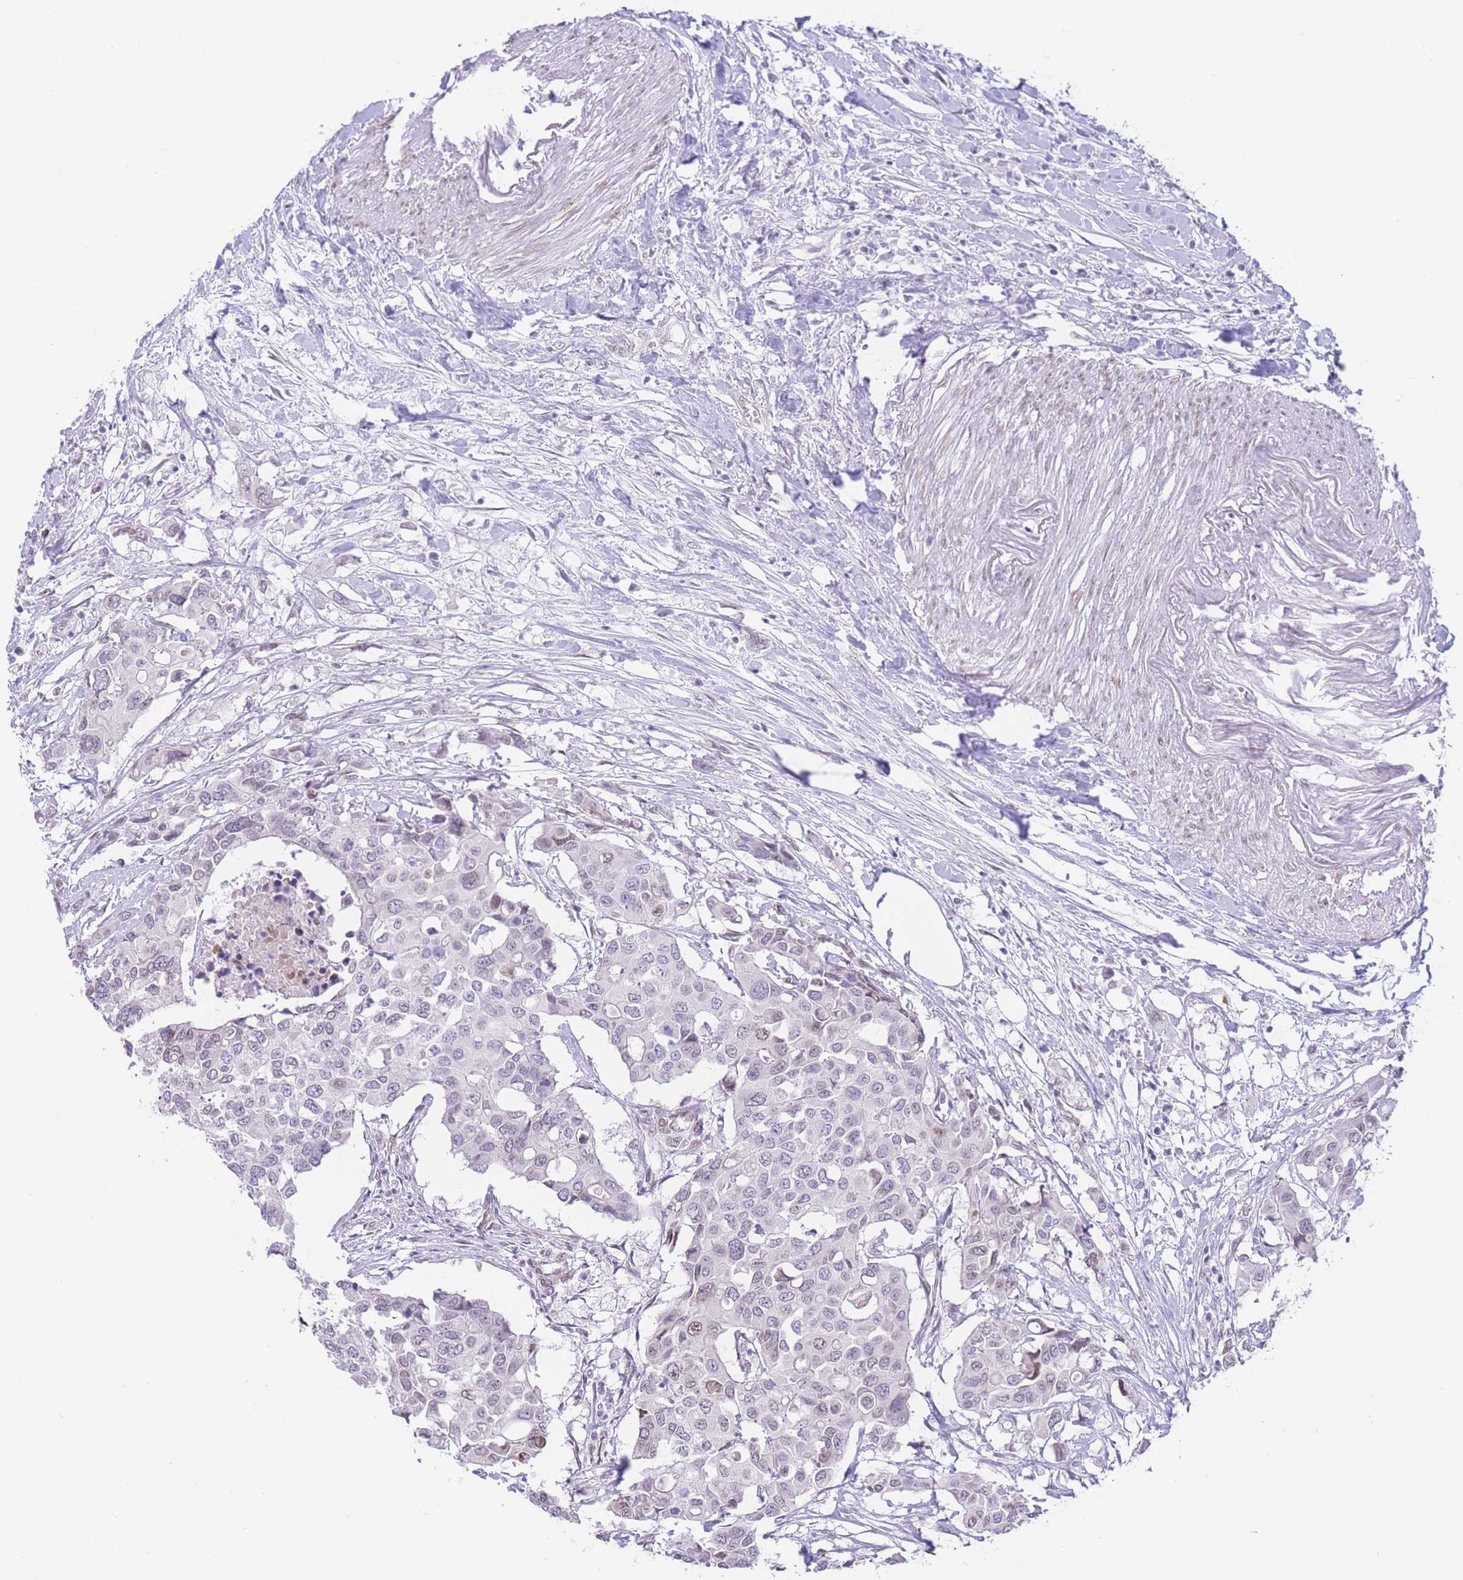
{"staining": {"intensity": "weak", "quantity": "<25%", "location": "nuclear"}, "tissue": "colorectal cancer", "cell_type": "Tumor cells", "image_type": "cancer", "snomed": [{"axis": "morphology", "description": "Adenocarcinoma, NOS"}, {"axis": "topography", "description": "Colon"}], "caption": "This is a micrograph of IHC staining of colorectal adenocarcinoma, which shows no expression in tumor cells.", "gene": "OR10AD1", "patient": {"sex": "male", "age": 77}}